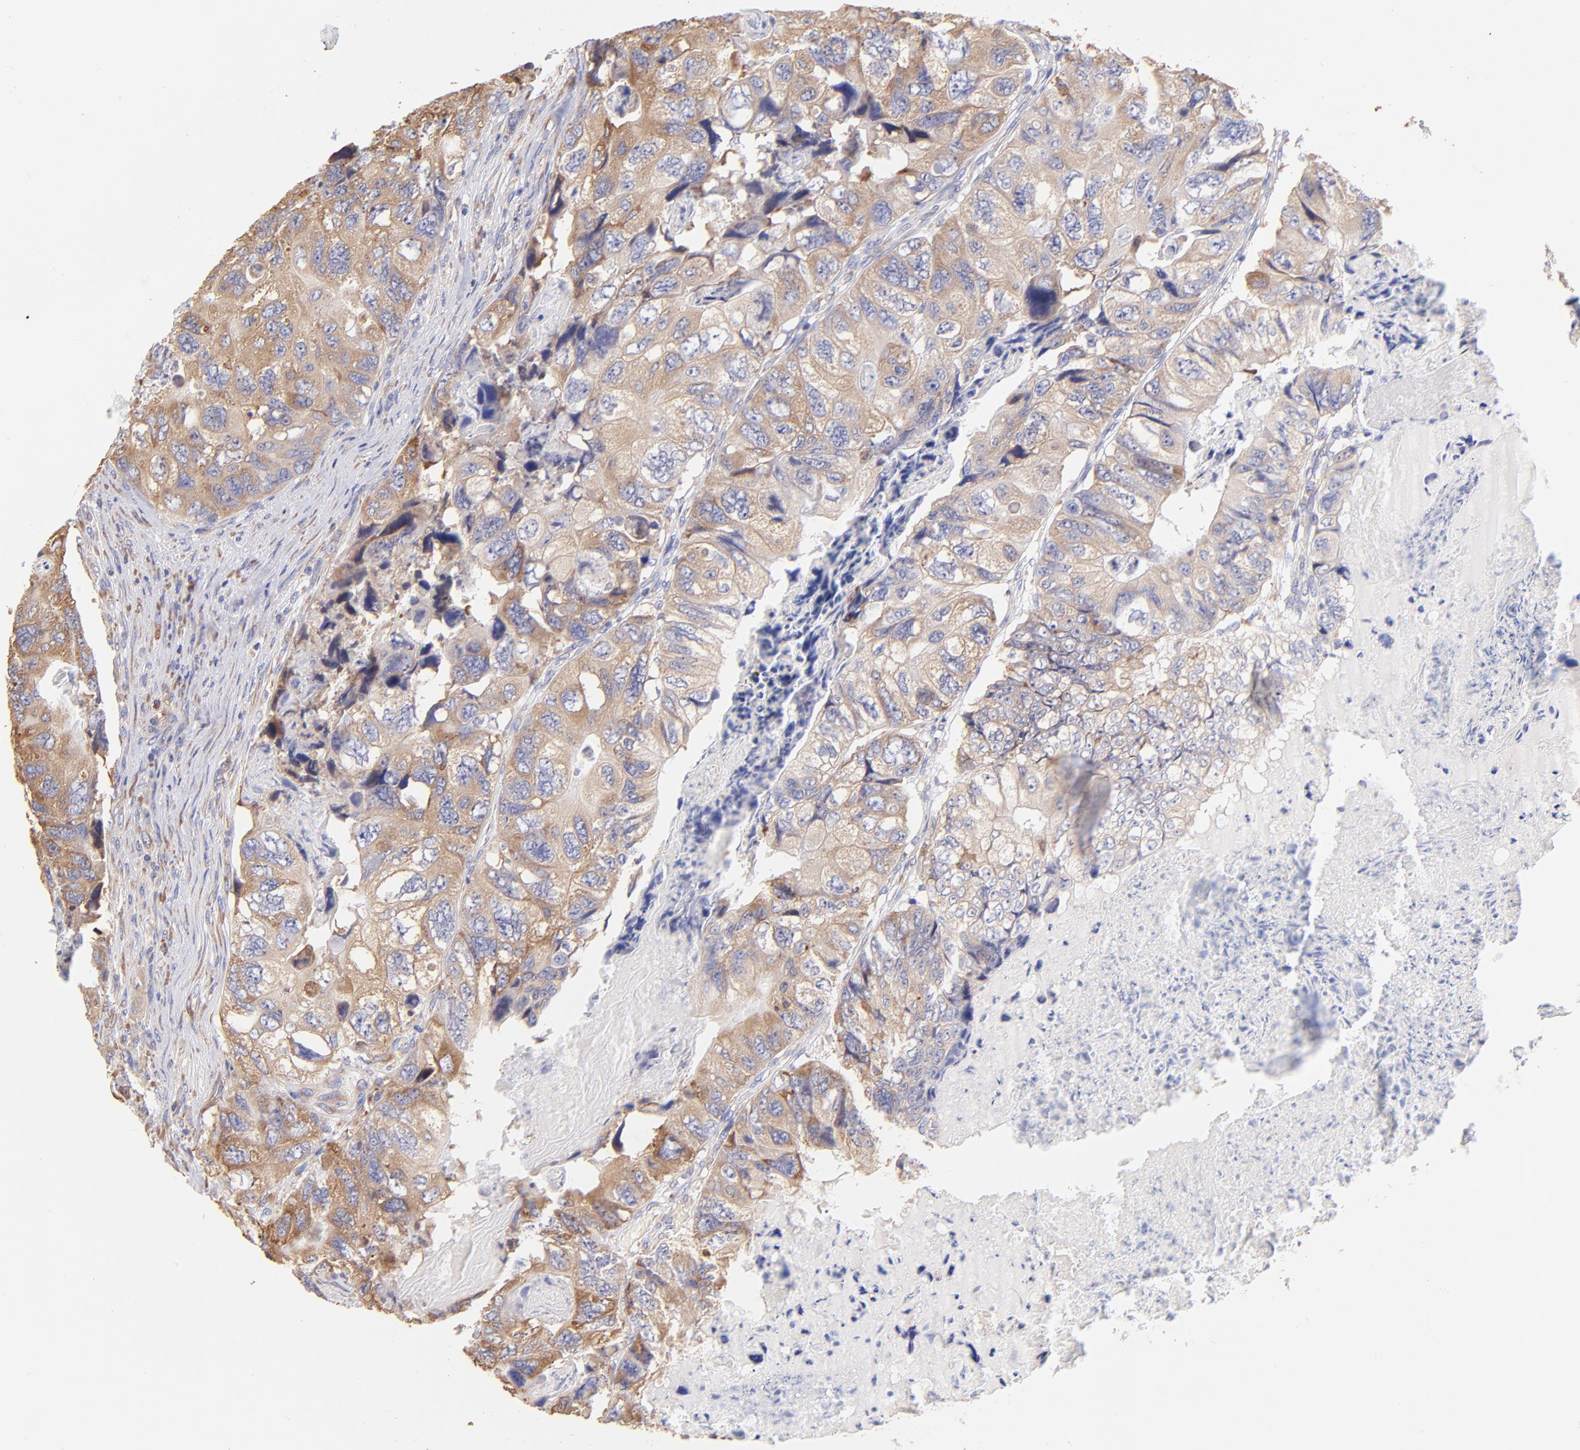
{"staining": {"intensity": "moderate", "quantity": ">75%", "location": "cytoplasmic/membranous"}, "tissue": "colorectal cancer", "cell_type": "Tumor cells", "image_type": "cancer", "snomed": [{"axis": "morphology", "description": "Adenocarcinoma, NOS"}, {"axis": "topography", "description": "Rectum"}], "caption": "Brown immunohistochemical staining in human adenocarcinoma (colorectal) exhibits moderate cytoplasmic/membranous expression in about >75% of tumor cells.", "gene": "RPL30", "patient": {"sex": "female", "age": 82}}